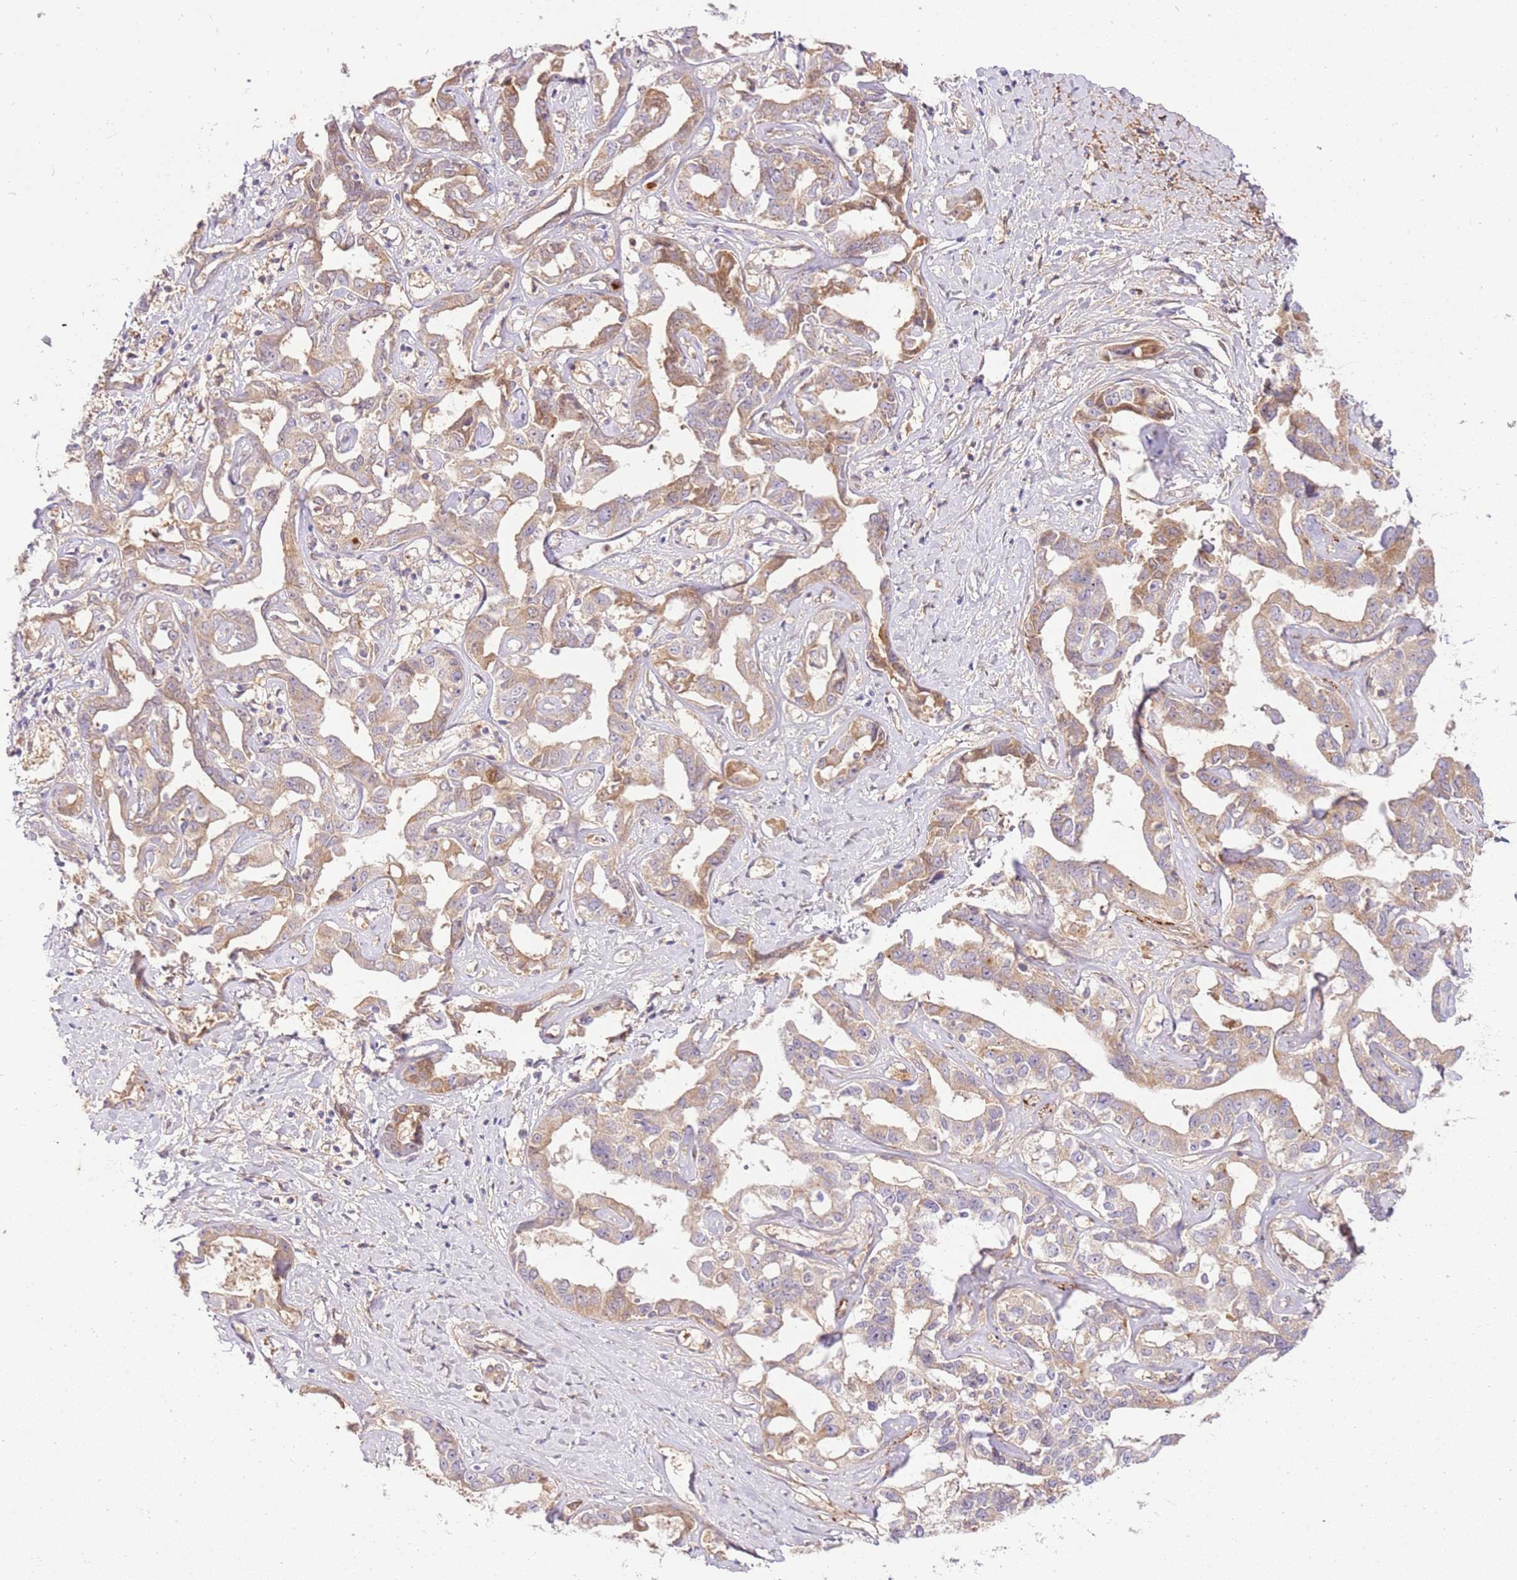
{"staining": {"intensity": "weak", "quantity": ">75%", "location": "cytoplasmic/membranous"}, "tissue": "liver cancer", "cell_type": "Tumor cells", "image_type": "cancer", "snomed": [{"axis": "morphology", "description": "Cholangiocarcinoma"}, {"axis": "topography", "description": "Liver"}], "caption": "IHC histopathology image of neoplastic tissue: liver cancer stained using immunohistochemistry shows low levels of weak protein expression localized specifically in the cytoplasmic/membranous of tumor cells, appearing as a cytoplasmic/membranous brown color.", "gene": "C8G", "patient": {"sex": "male", "age": 59}}